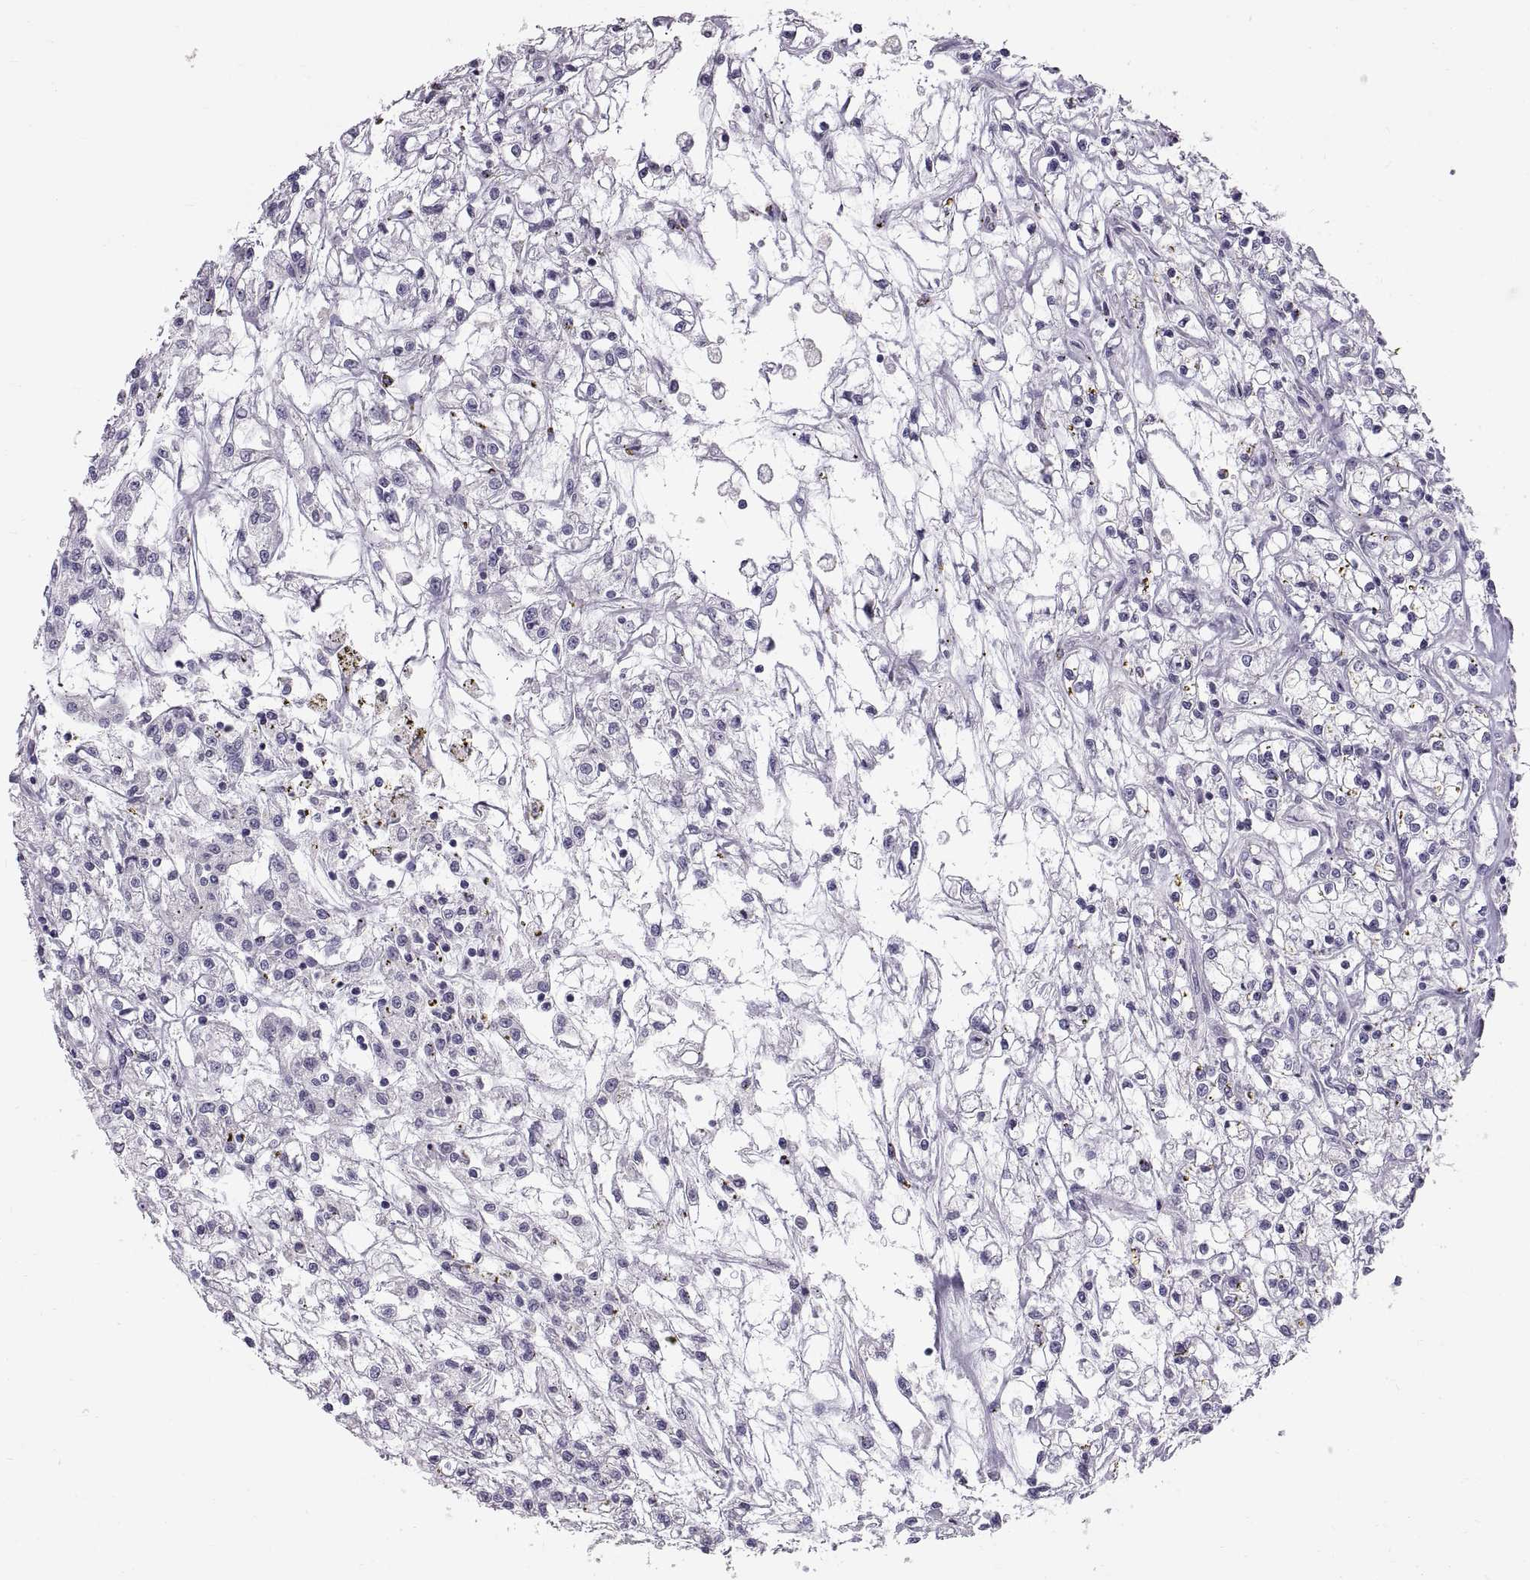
{"staining": {"intensity": "negative", "quantity": "none", "location": "none"}, "tissue": "renal cancer", "cell_type": "Tumor cells", "image_type": "cancer", "snomed": [{"axis": "morphology", "description": "Adenocarcinoma, NOS"}, {"axis": "topography", "description": "Kidney"}], "caption": "A high-resolution histopathology image shows IHC staining of renal adenocarcinoma, which demonstrates no significant staining in tumor cells. (DAB immunohistochemistry, high magnification).", "gene": "SPACDR", "patient": {"sex": "female", "age": 59}}